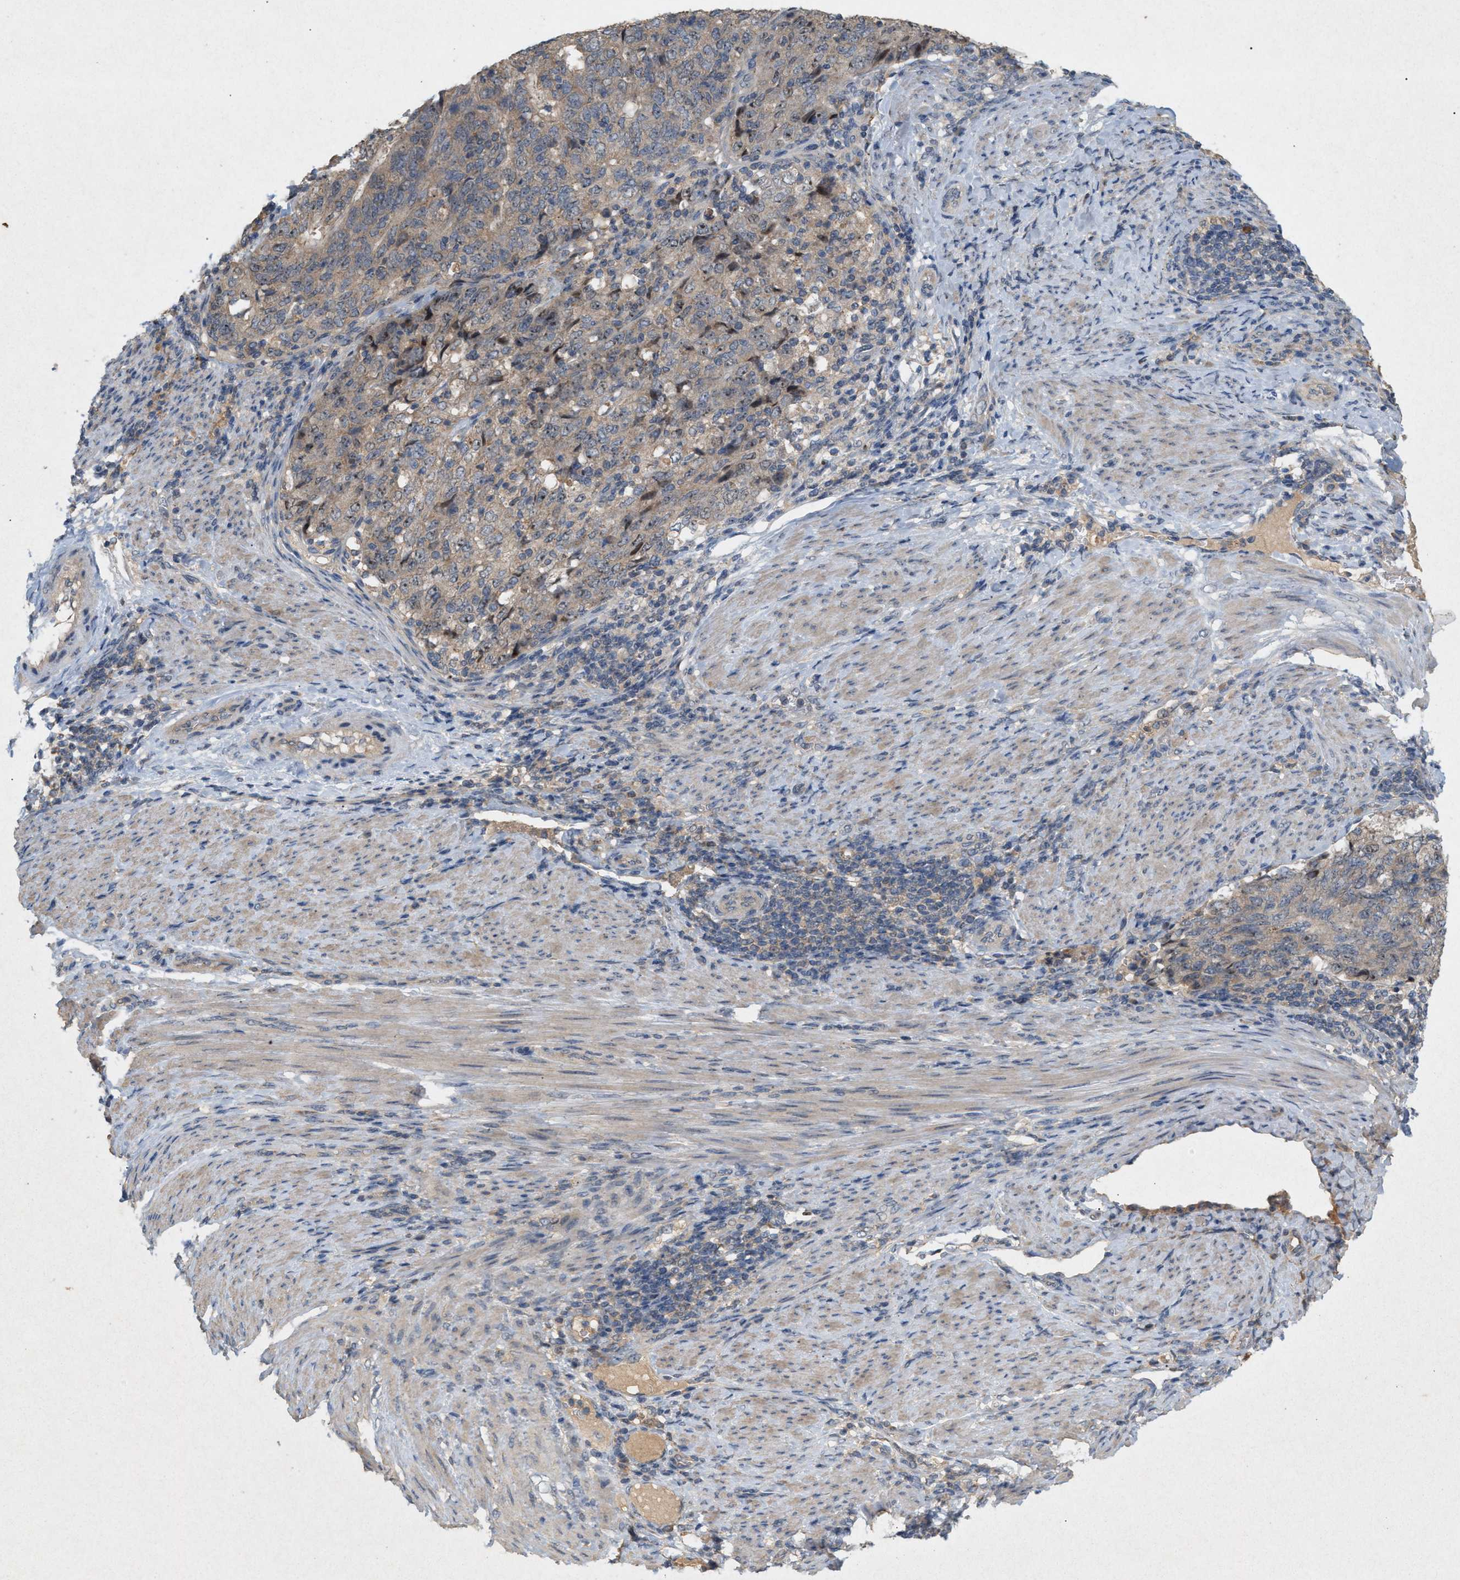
{"staining": {"intensity": "weak", "quantity": ">75%", "location": "cytoplasmic/membranous,nuclear"}, "tissue": "endometrial cancer", "cell_type": "Tumor cells", "image_type": "cancer", "snomed": [{"axis": "morphology", "description": "Adenocarcinoma, NOS"}, {"axis": "topography", "description": "Endometrium"}], "caption": "Immunohistochemistry (IHC) (DAB (3,3'-diaminobenzidine)) staining of endometrial cancer (adenocarcinoma) demonstrates weak cytoplasmic/membranous and nuclear protein positivity in about >75% of tumor cells.", "gene": "DCAF7", "patient": {"sex": "female", "age": 80}}